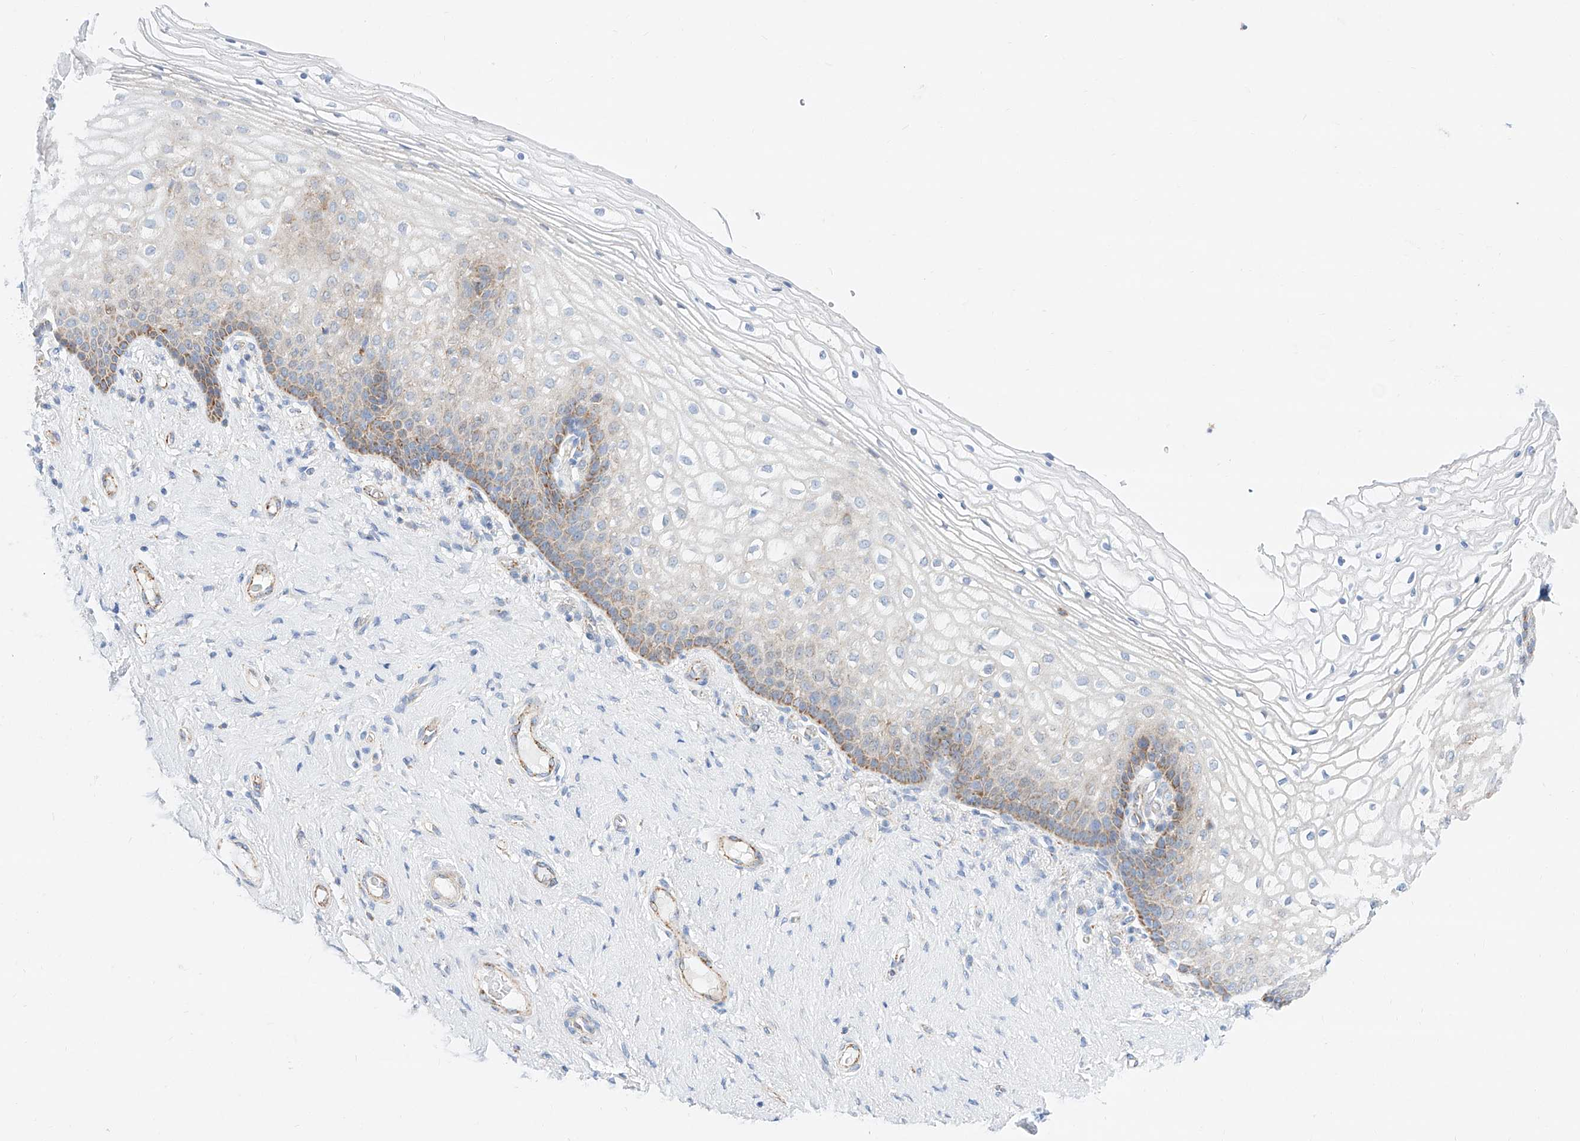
{"staining": {"intensity": "moderate", "quantity": "<25%", "location": "cytoplasmic/membranous"}, "tissue": "vagina", "cell_type": "Squamous epithelial cells", "image_type": "normal", "snomed": [{"axis": "morphology", "description": "Normal tissue, NOS"}, {"axis": "topography", "description": "Vagina"}], "caption": "Immunohistochemical staining of normal human vagina demonstrates low levels of moderate cytoplasmic/membranous expression in about <25% of squamous epithelial cells. The protein of interest is shown in brown color, while the nuclei are stained blue.", "gene": "C6orf62", "patient": {"sex": "female", "age": 60}}